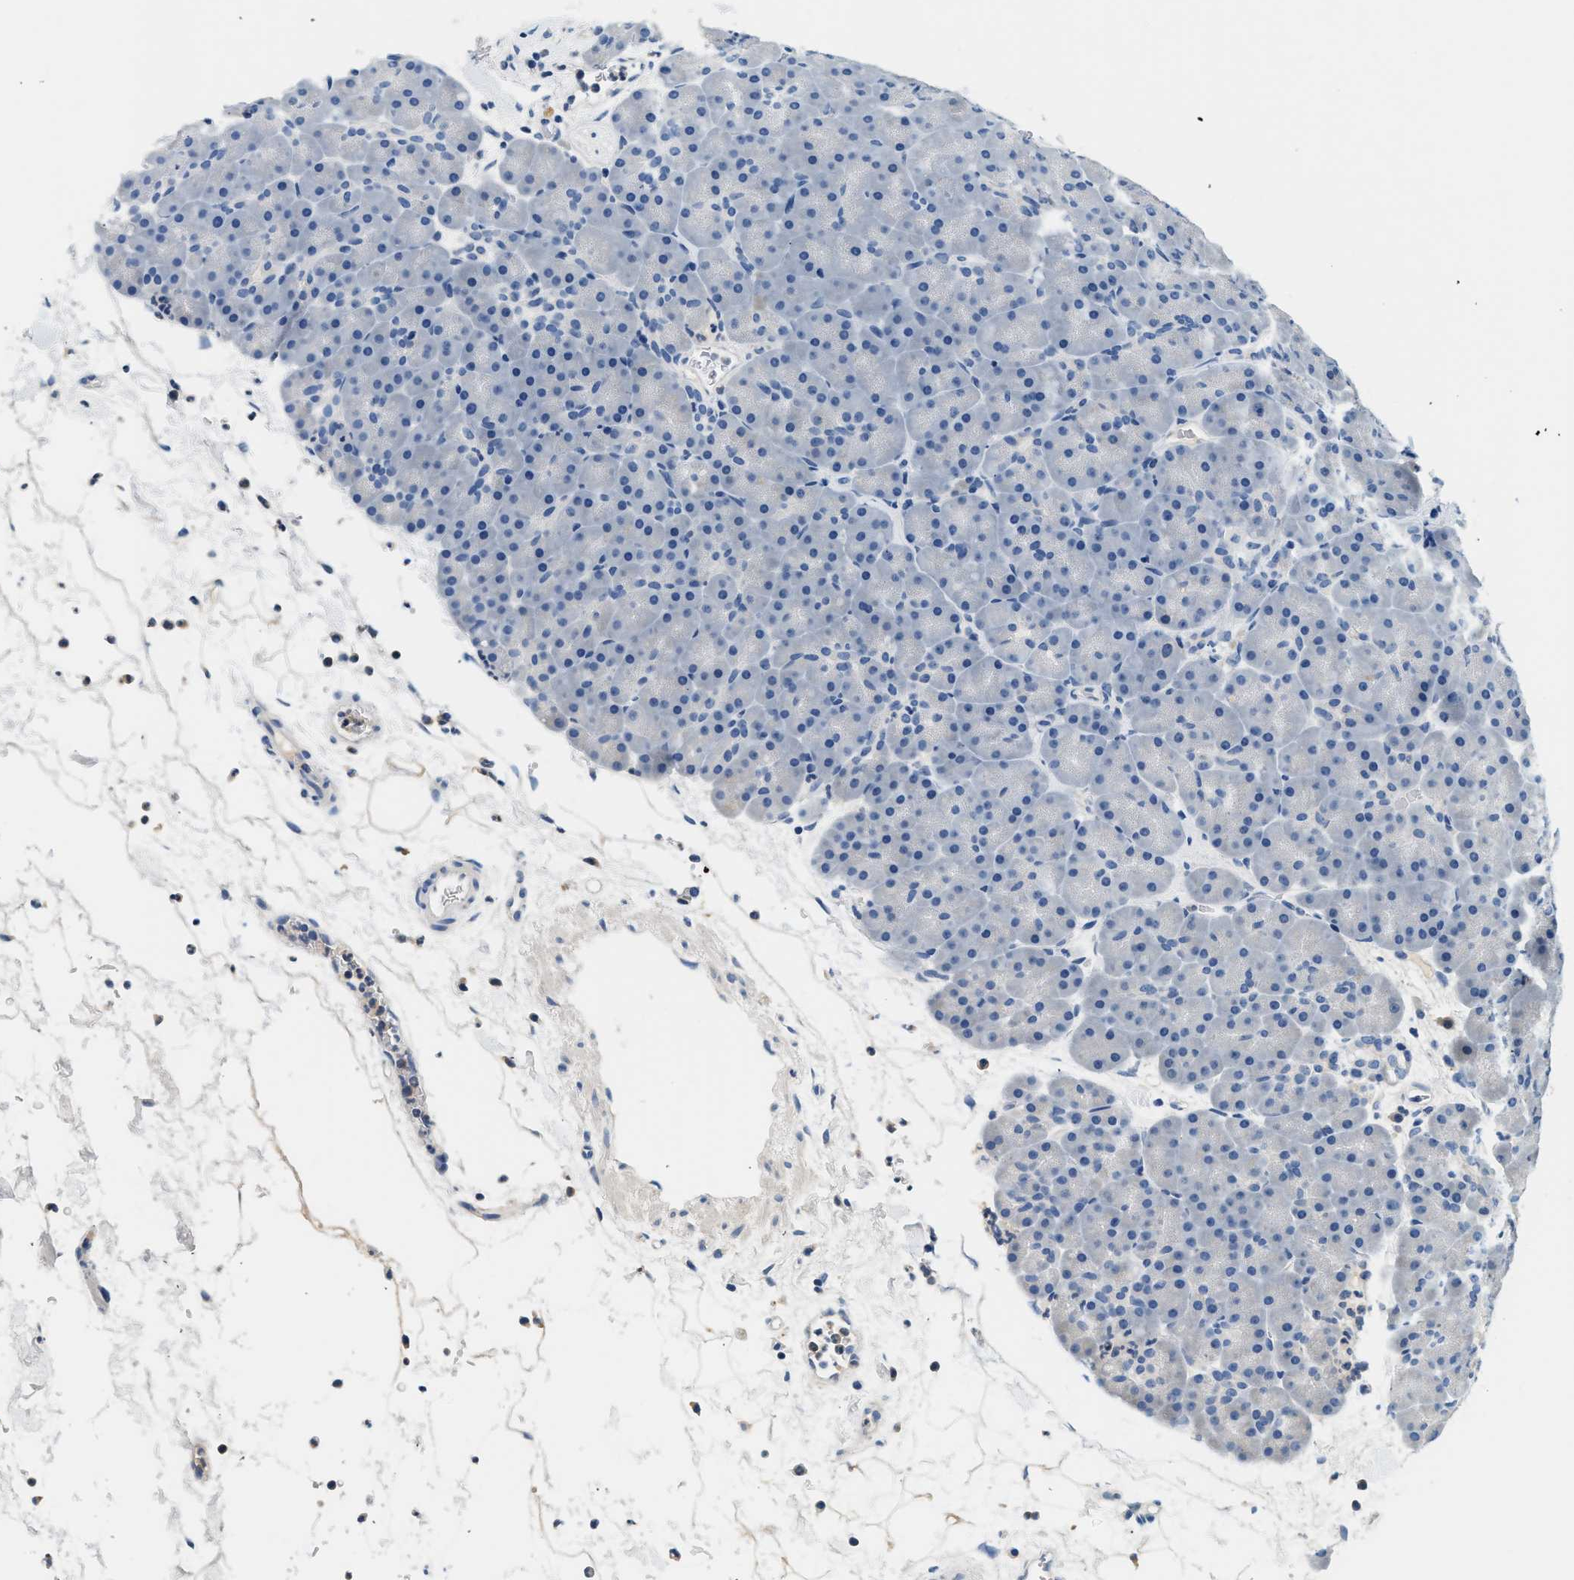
{"staining": {"intensity": "negative", "quantity": "none", "location": "none"}, "tissue": "pancreas", "cell_type": "Exocrine glandular cells", "image_type": "normal", "snomed": [{"axis": "morphology", "description": "Normal tissue, NOS"}, {"axis": "topography", "description": "Pancreas"}], "caption": "An immunohistochemistry (IHC) photomicrograph of unremarkable pancreas is shown. There is no staining in exocrine glandular cells of pancreas.", "gene": "SLC35E1", "patient": {"sex": "male", "age": 66}}